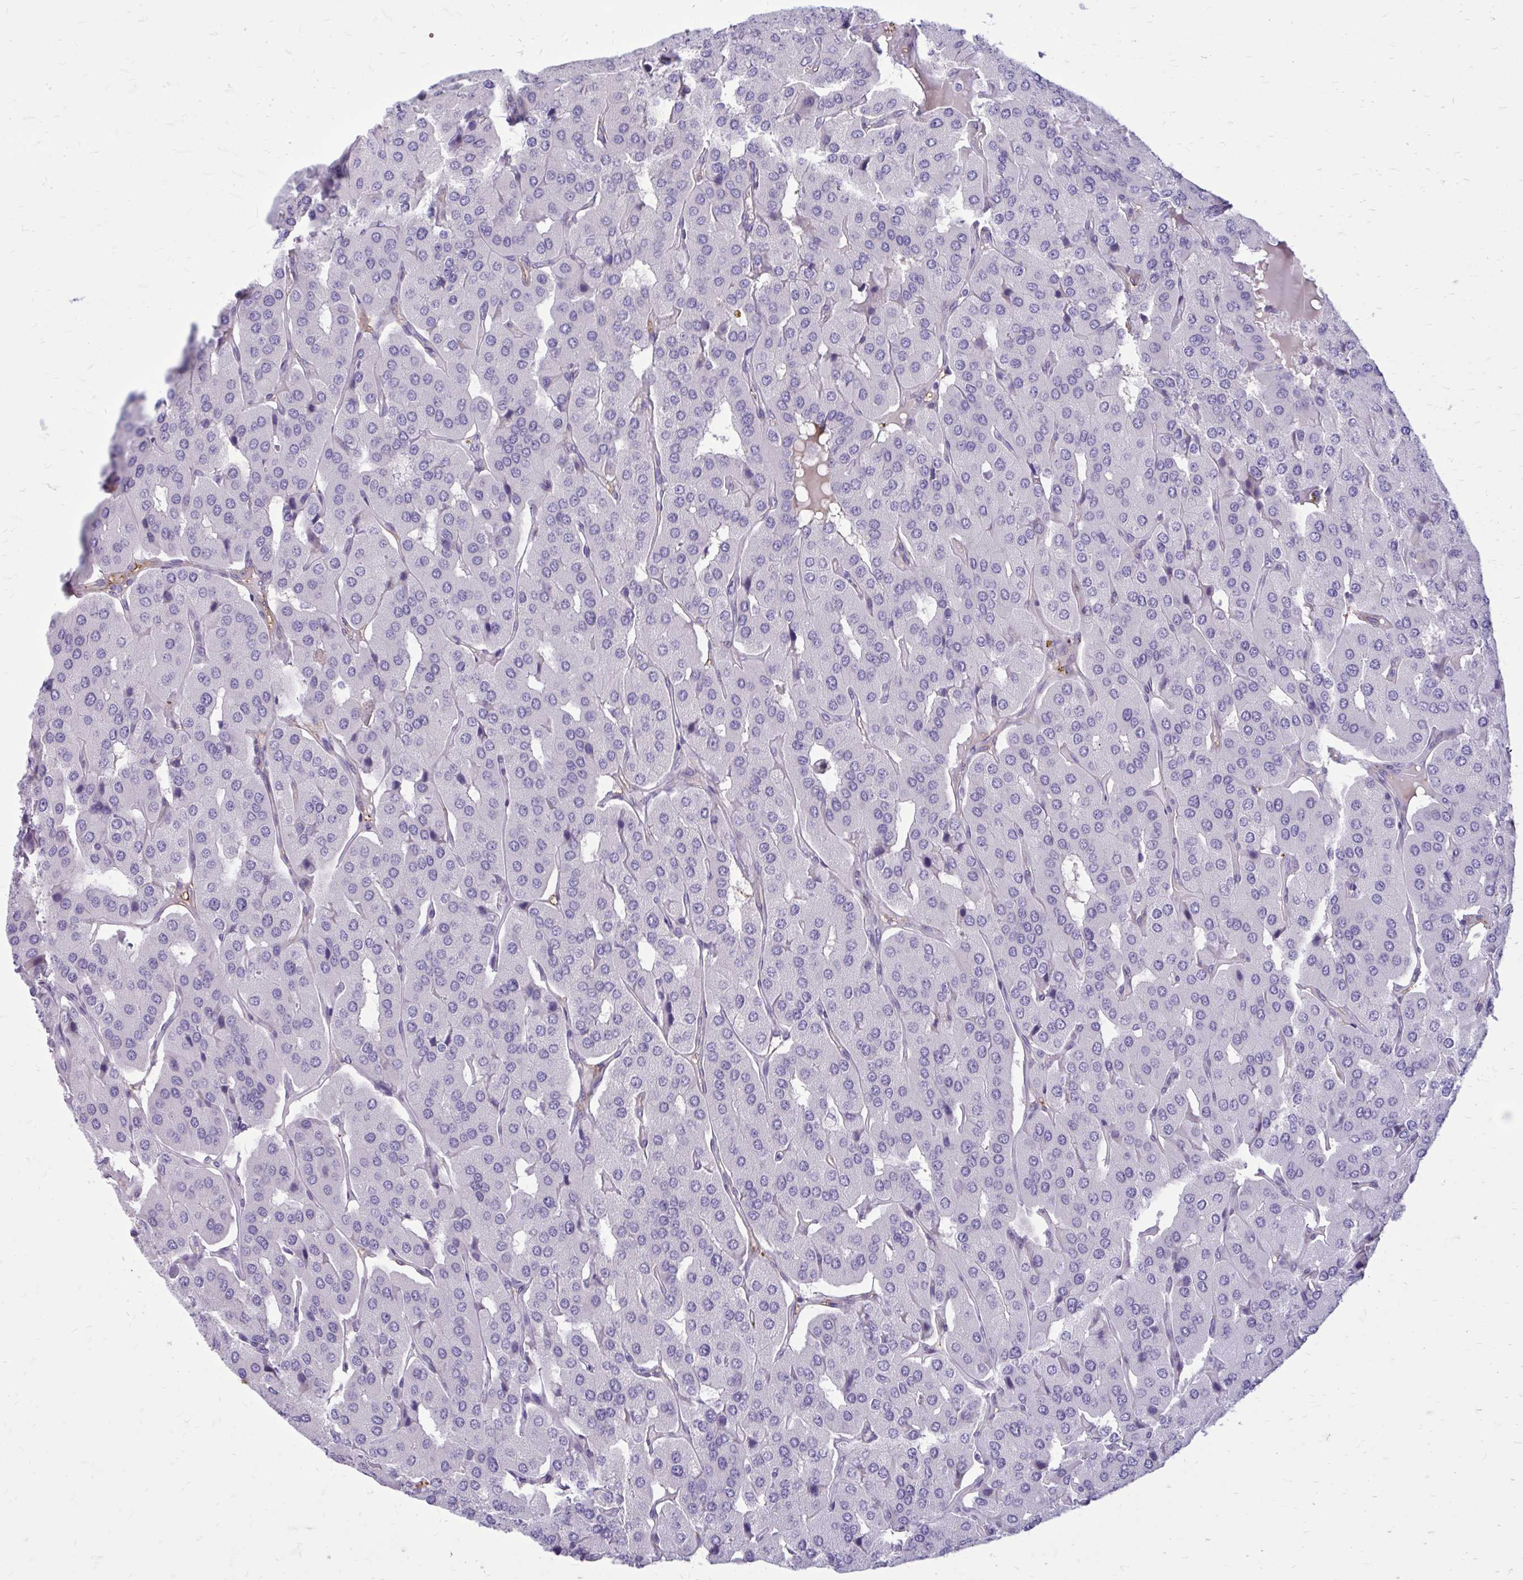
{"staining": {"intensity": "negative", "quantity": "none", "location": "none"}, "tissue": "parathyroid gland", "cell_type": "Glandular cells", "image_type": "normal", "snomed": [{"axis": "morphology", "description": "Normal tissue, NOS"}, {"axis": "morphology", "description": "Adenoma, NOS"}, {"axis": "topography", "description": "Parathyroid gland"}], "caption": "Image shows no protein positivity in glandular cells of benign parathyroid gland.", "gene": "BEND5", "patient": {"sex": "female", "age": 86}}